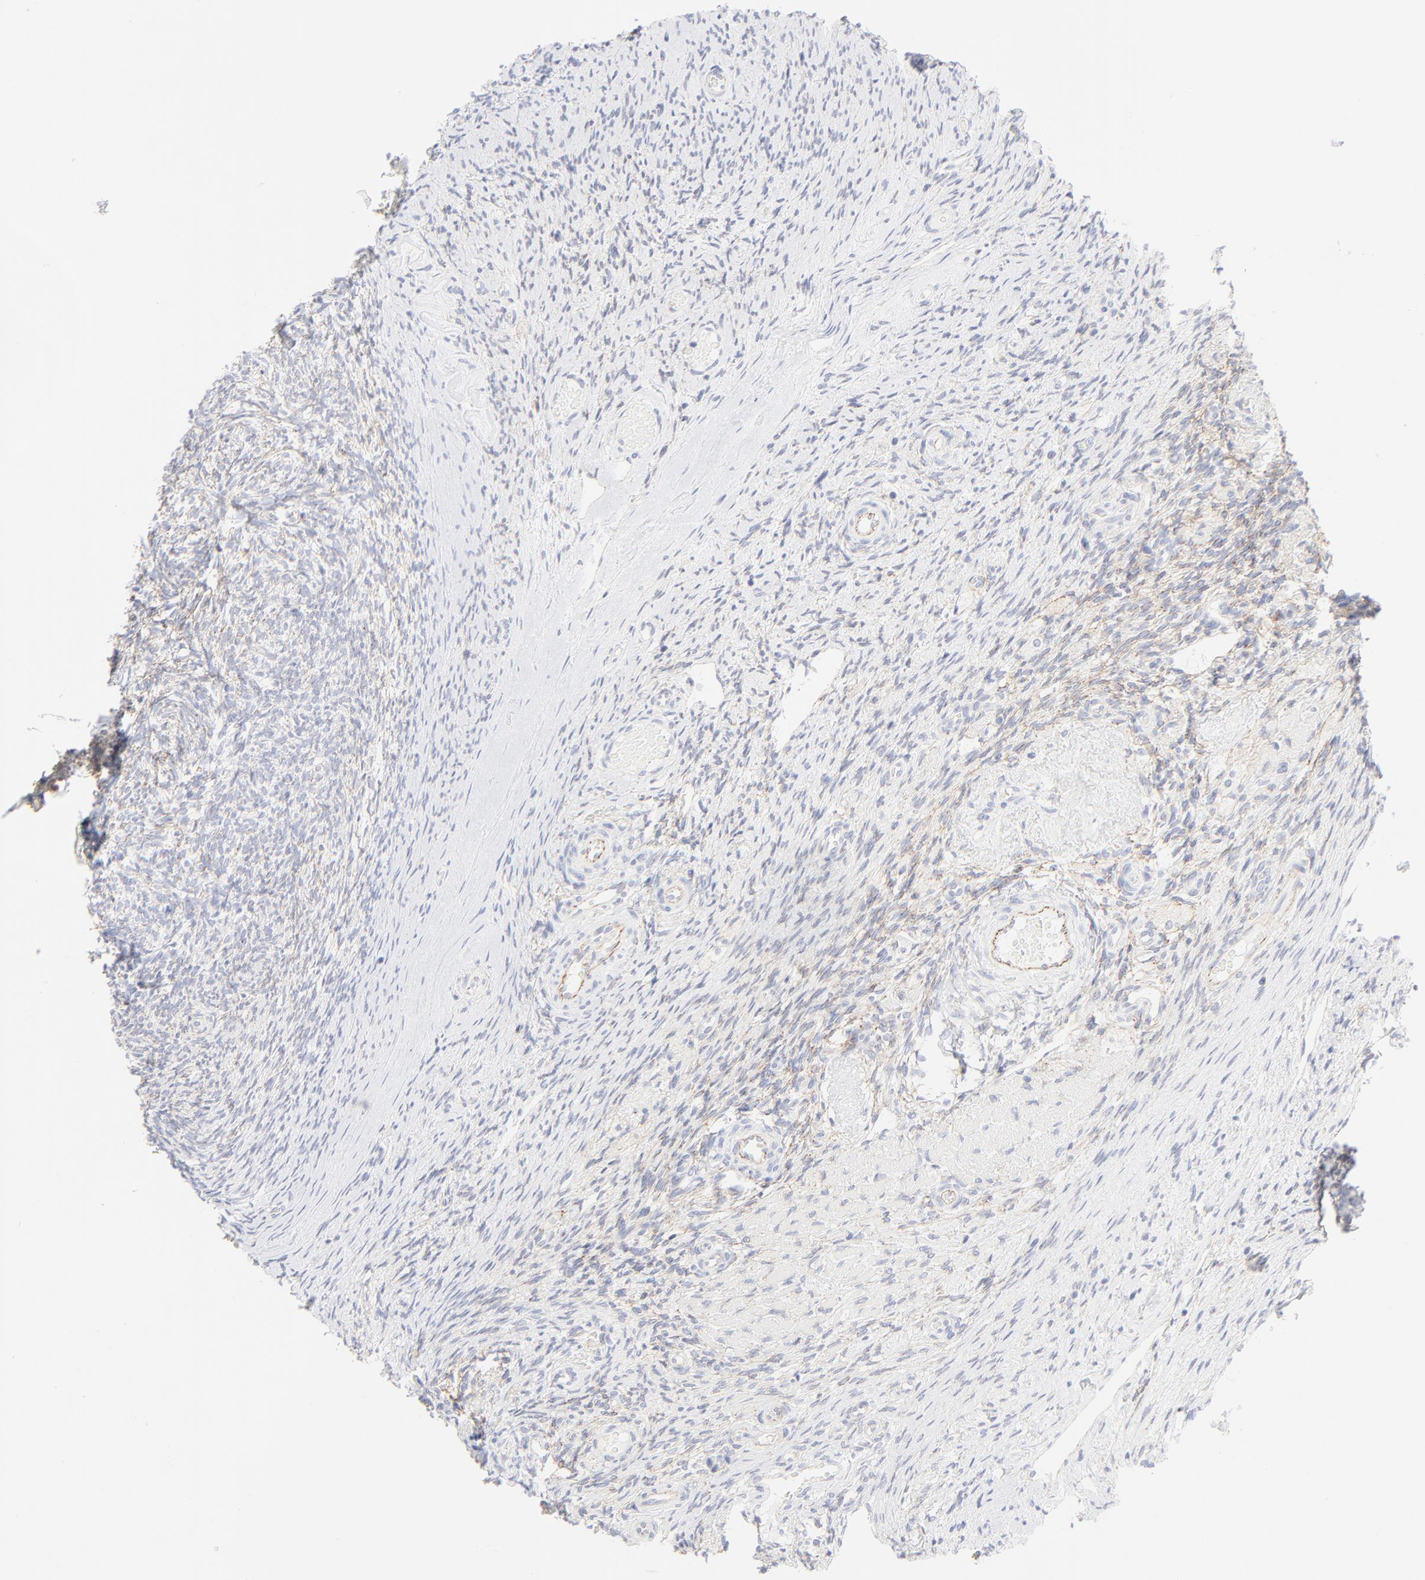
{"staining": {"intensity": "negative", "quantity": "none", "location": "none"}, "tissue": "ovary", "cell_type": "Ovarian stroma cells", "image_type": "normal", "snomed": [{"axis": "morphology", "description": "Normal tissue, NOS"}, {"axis": "topography", "description": "Ovary"}], "caption": "IHC image of benign ovary: ovary stained with DAB (3,3'-diaminobenzidine) exhibits no significant protein staining in ovarian stroma cells.", "gene": "ITGA5", "patient": {"sex": "female", "age": 60}}